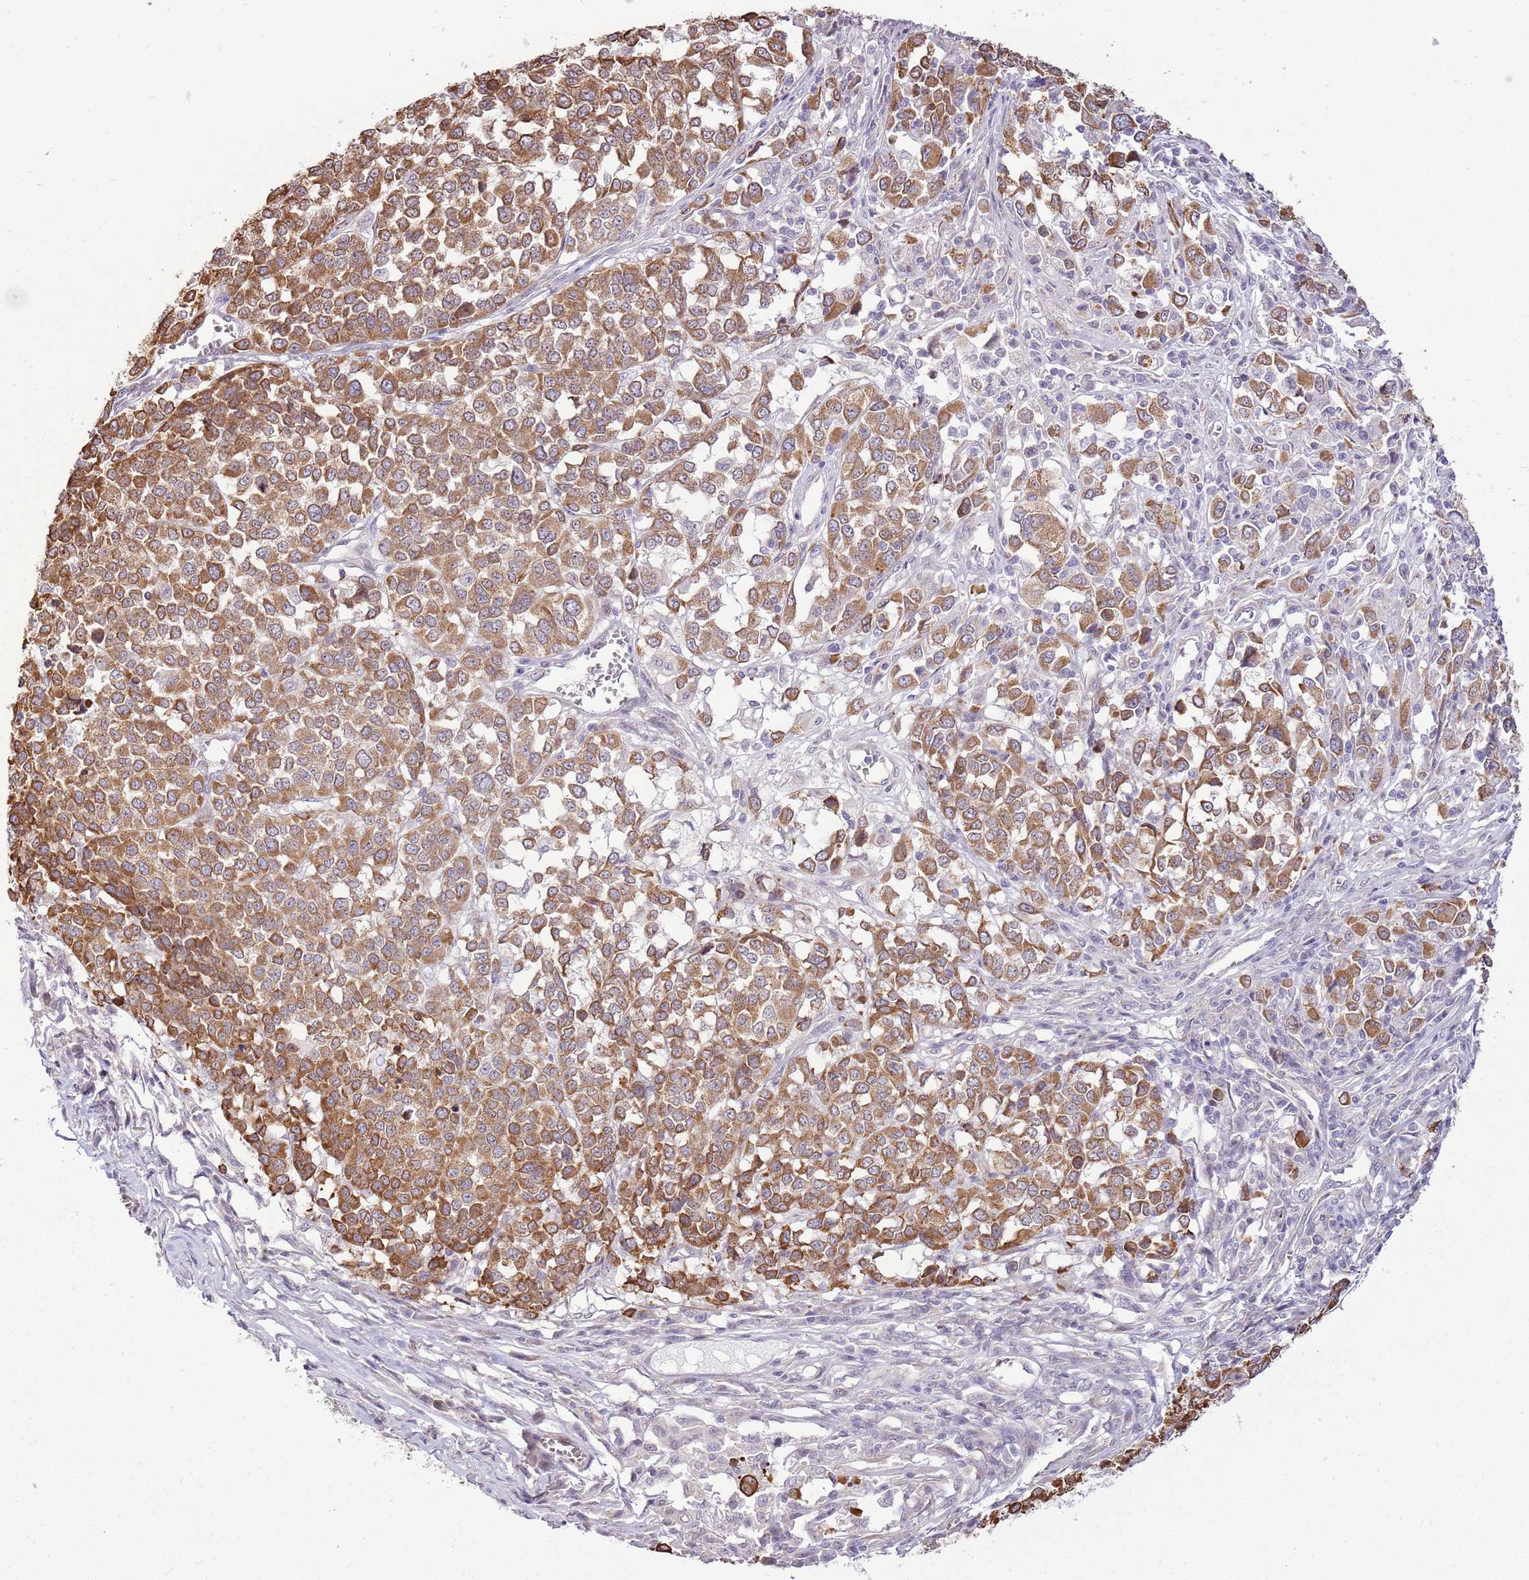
{"staining": {"intensity": "moderate", "quantity": ">75%", "location": "cytoplasmic/membranous"}, "tissue": "melanoma", "cell_type": "Tumor cells", "image_type": "cancer", "snomed": [{"axis": "morphology", "description": "Malignant melanoma, Metastatic site"}, {"axis": "topography", "description": "Lymph node"}], "caption": "Immunohistochemistry (IHC) (DAB (3,3'-diaminobenzidine)) staining of human melanoma reveals moderate cytoplasmic/membranous protein staining in about >75% of tumor cells.", "gene": "UGGT2", "patient": {"sex": "male", "age": 44}}